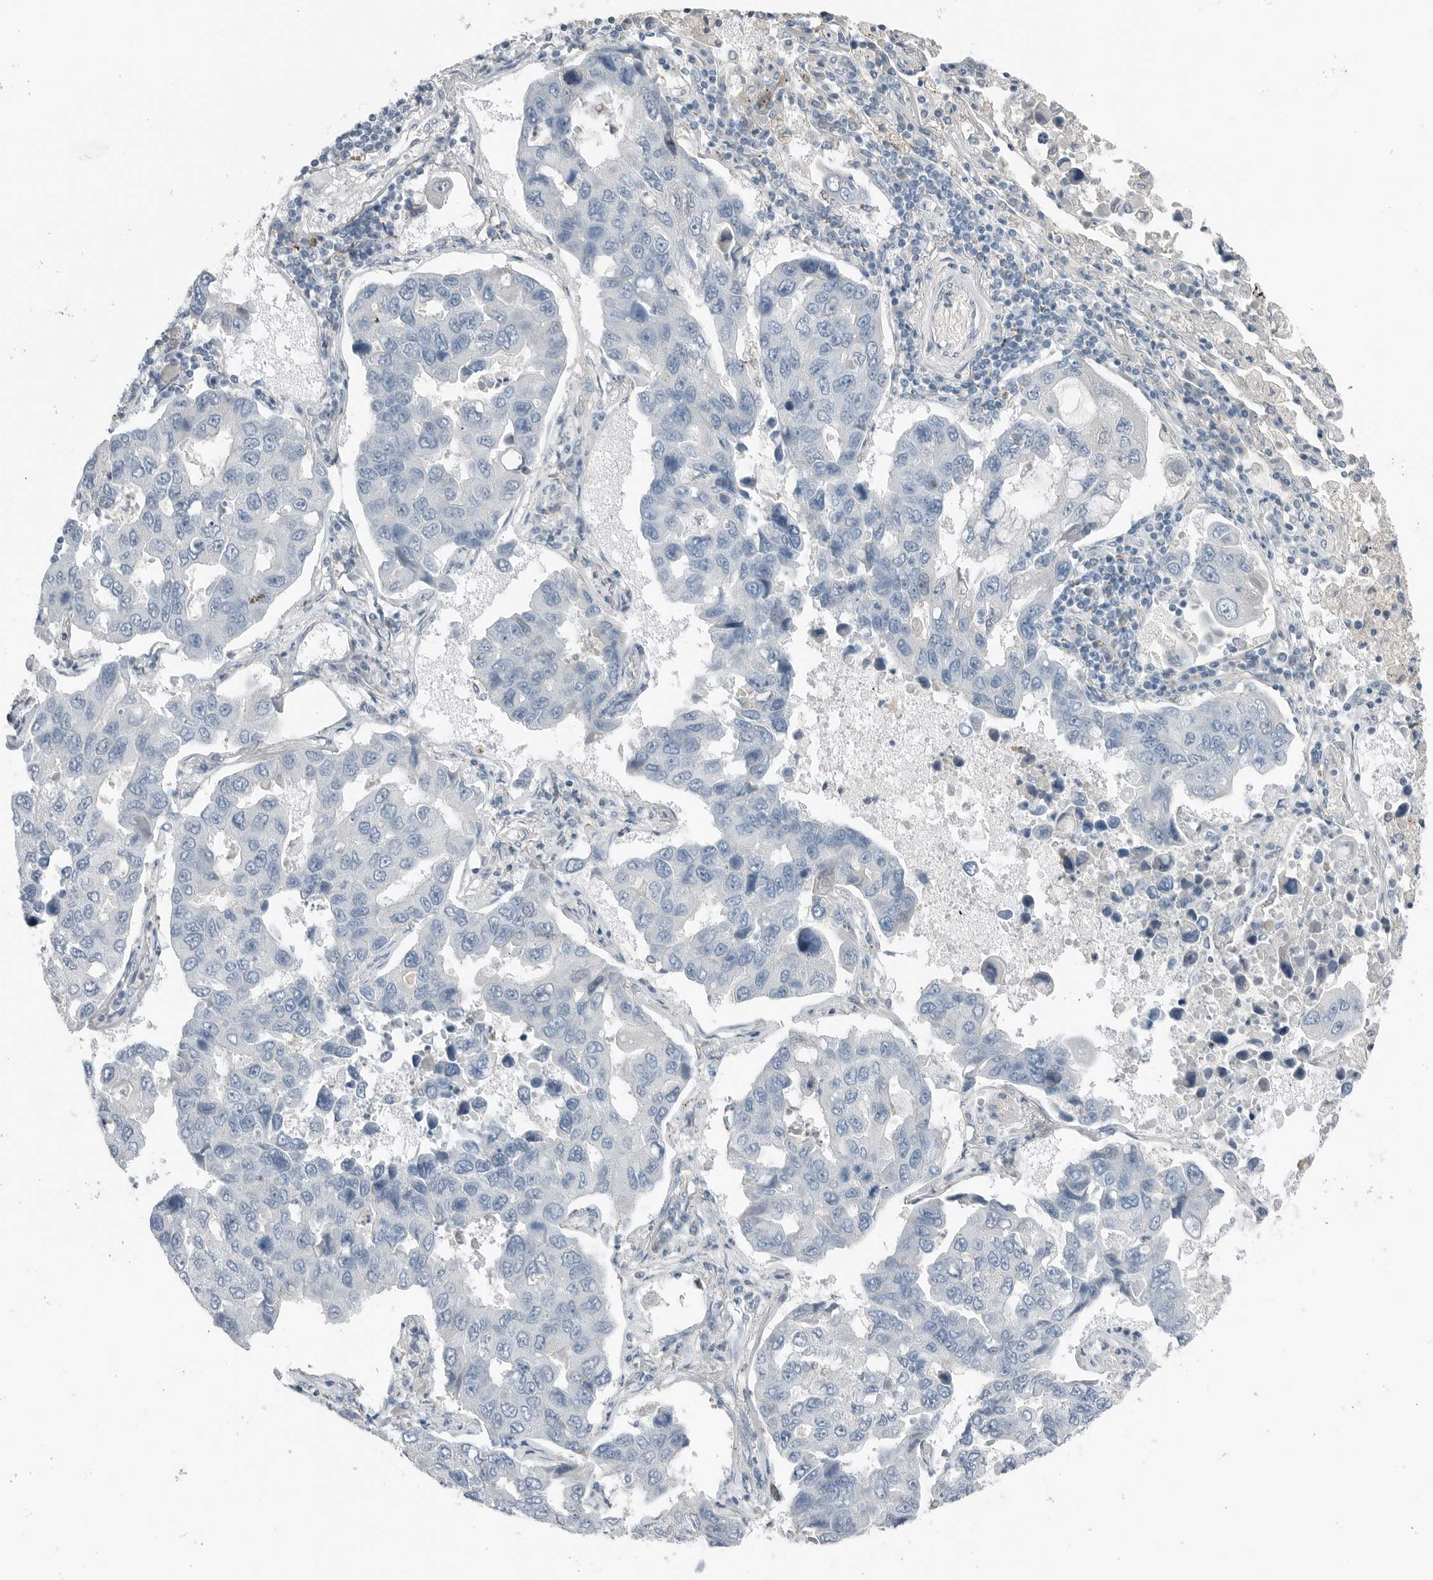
{"staining": {"intensity": "negative", "quantity": "none", "location": "none"}, "tissue": "lung cancer", "cell_type": "Tumor cells", "image_type": "cancer", "snomed": [{"axis": "morphology", "description": "Adenocarcinoma, NOS"}, {"axis": "topography", "description": "Lung"}], "caption": "Tumor cells are negative for brown protein staining in adenocarcinoma (lung).", "gene": "SERPINB7", "patient": {"sex": "male", "age": 64}}